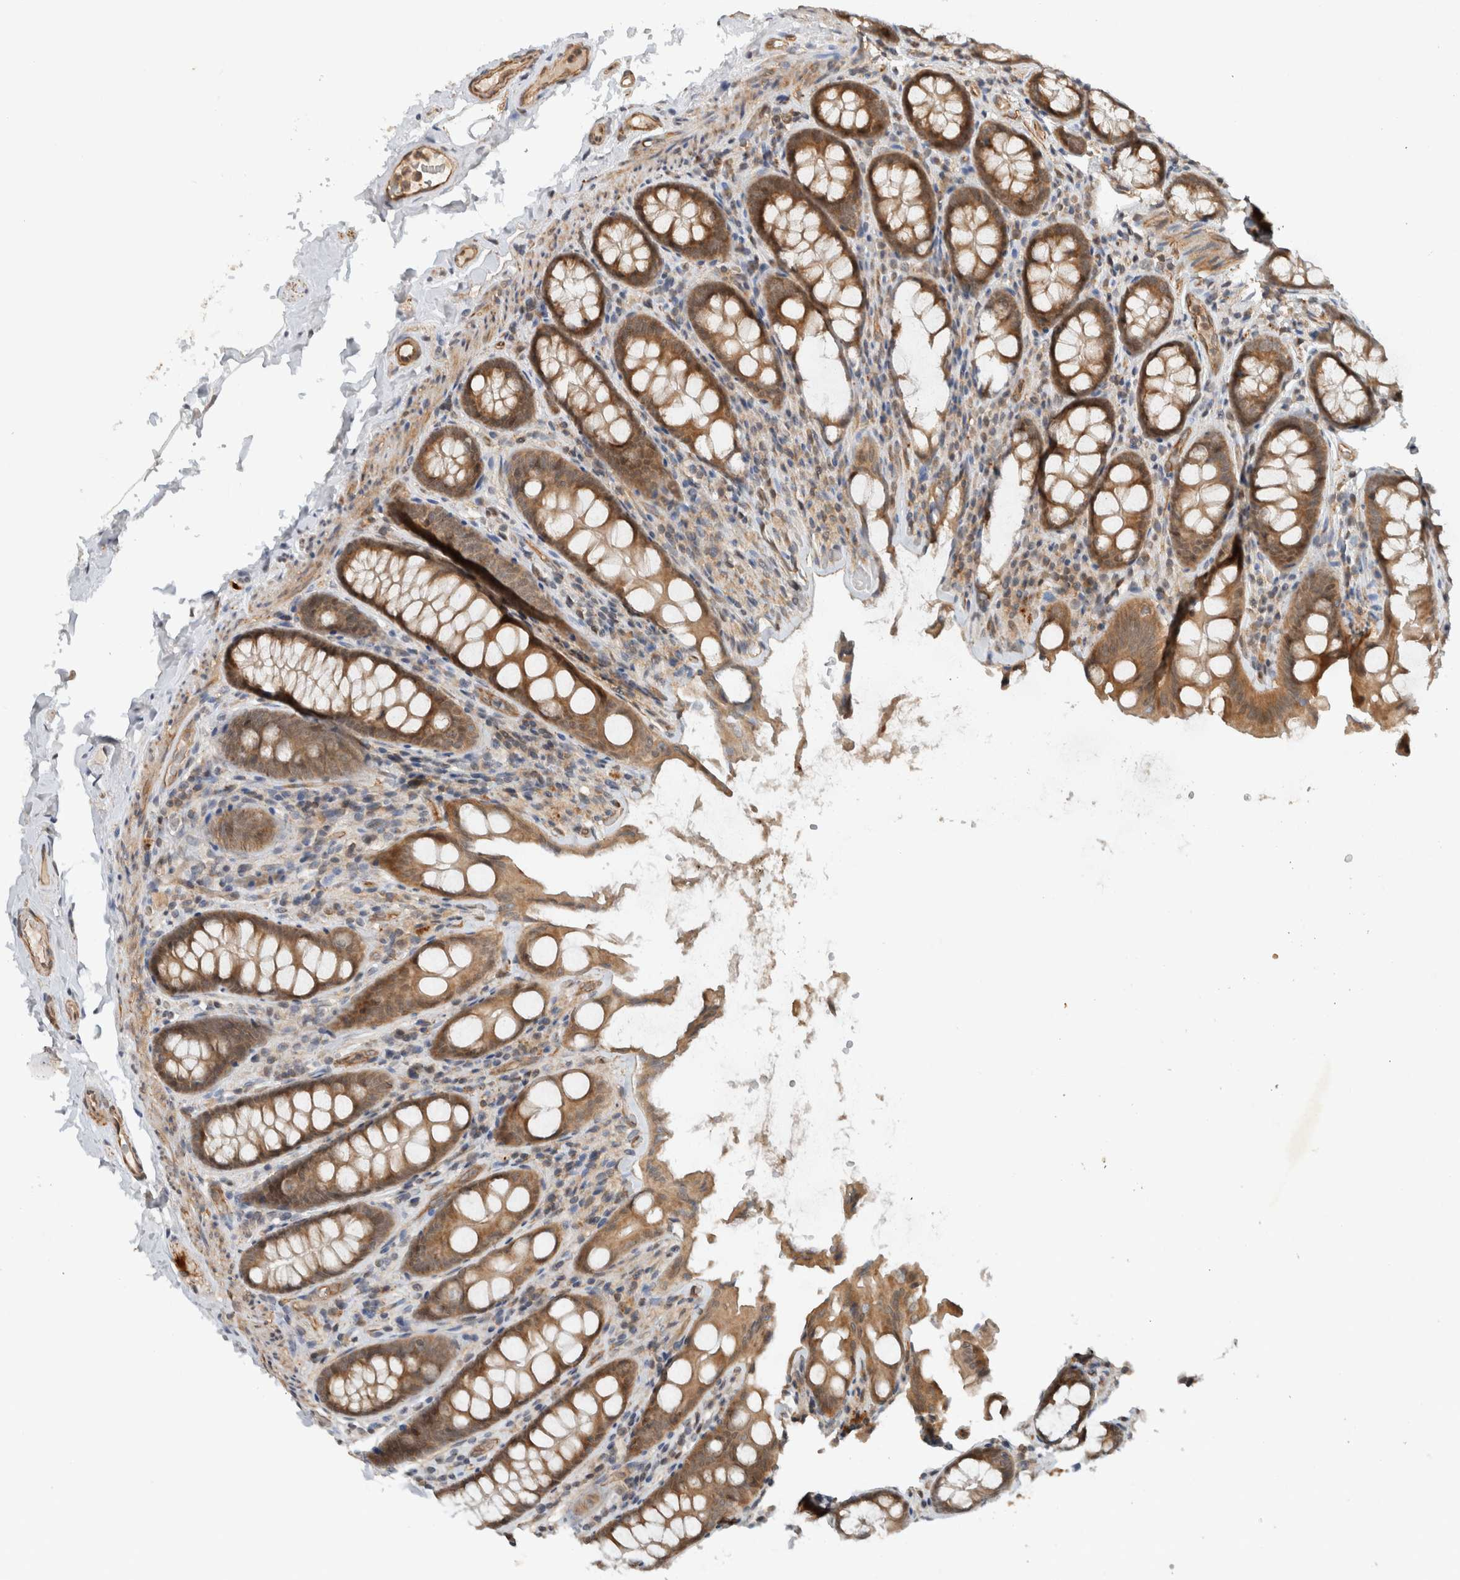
{"staining": {"intensity": "moderate", "quantity": ">75%", "location": "cytoplasmic/membranous"}, "tissue": "colon", "cell_type": "Endothelial cells", "image_type": "normal", "snomed": [{"axis": "morphology", "description": "Normal tissue, NOS"}, {"axis": "topography", "description": "Colon"}, {"axis": "topography", "description": "Peripheral nerve tissue"}], "caption": "Immunohistochemistry (DAB) staining of unremarkable human colon demonstrates moderate cytoplasmic/membranous protein positivity in about >75% of endothelial cells. (DAB (3,3'-diaminobenzidine) IHC, brown staining for protein, blue staining for nuclei).", "gene": "CAAP1", "patient": {"sex": "female", "age": 61}}